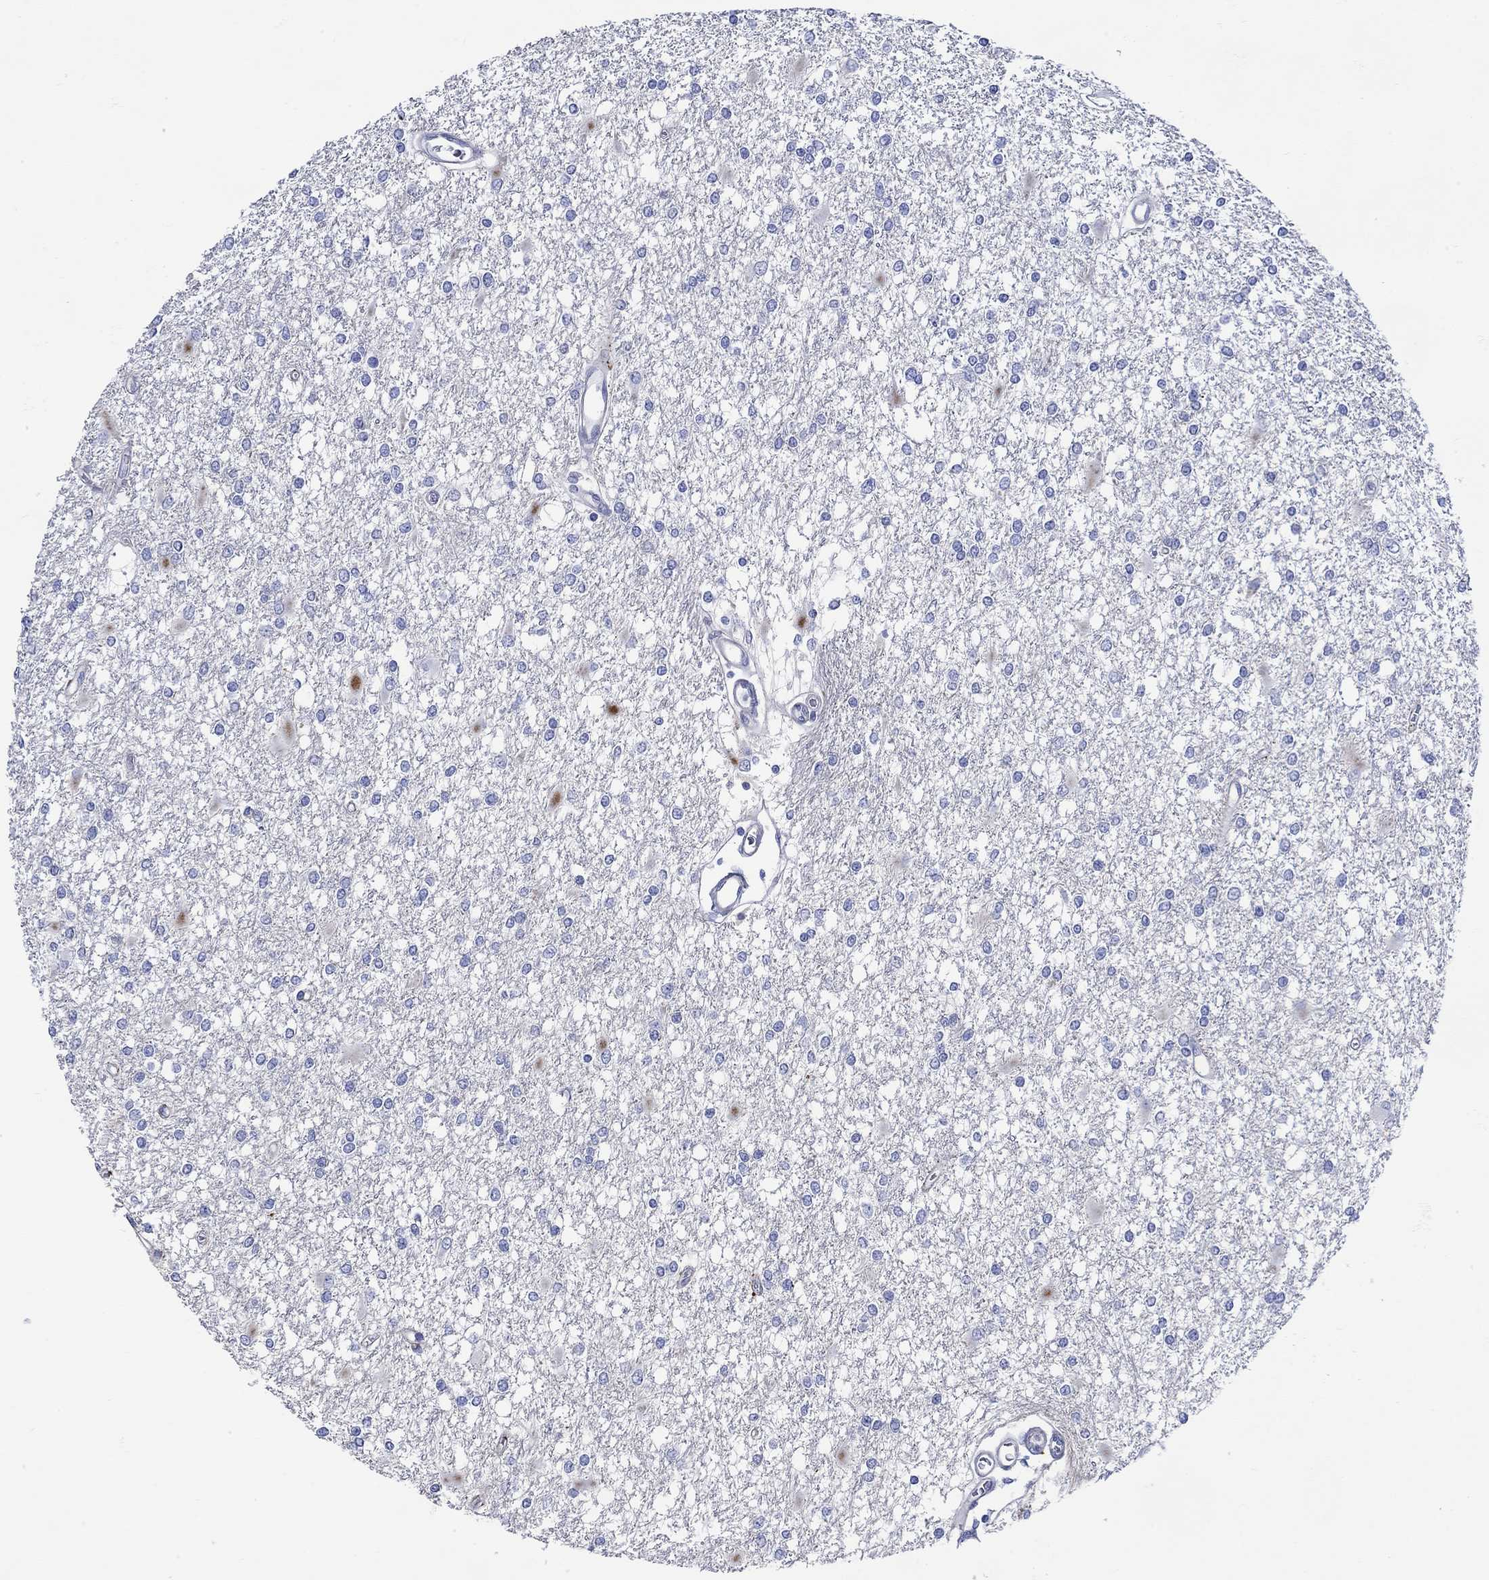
{"staining": {"intensity": "negative", "quantity": "none", "location": "none"}, "tissue": "glioma", "cell_type": "Tumor cells", "image_type": "cancer", "snomed": [{"axis": "morphology", "description": "Glioma, malignant, High grade"}, {"axis": "topography", "description": "Cerebral cortex"}], "caption": "The histopathology image demonstrates no significant expression in tumor cells of glioma.", "gene": "ANKMY1", "patient": {"sex": "male", "age": 79}}